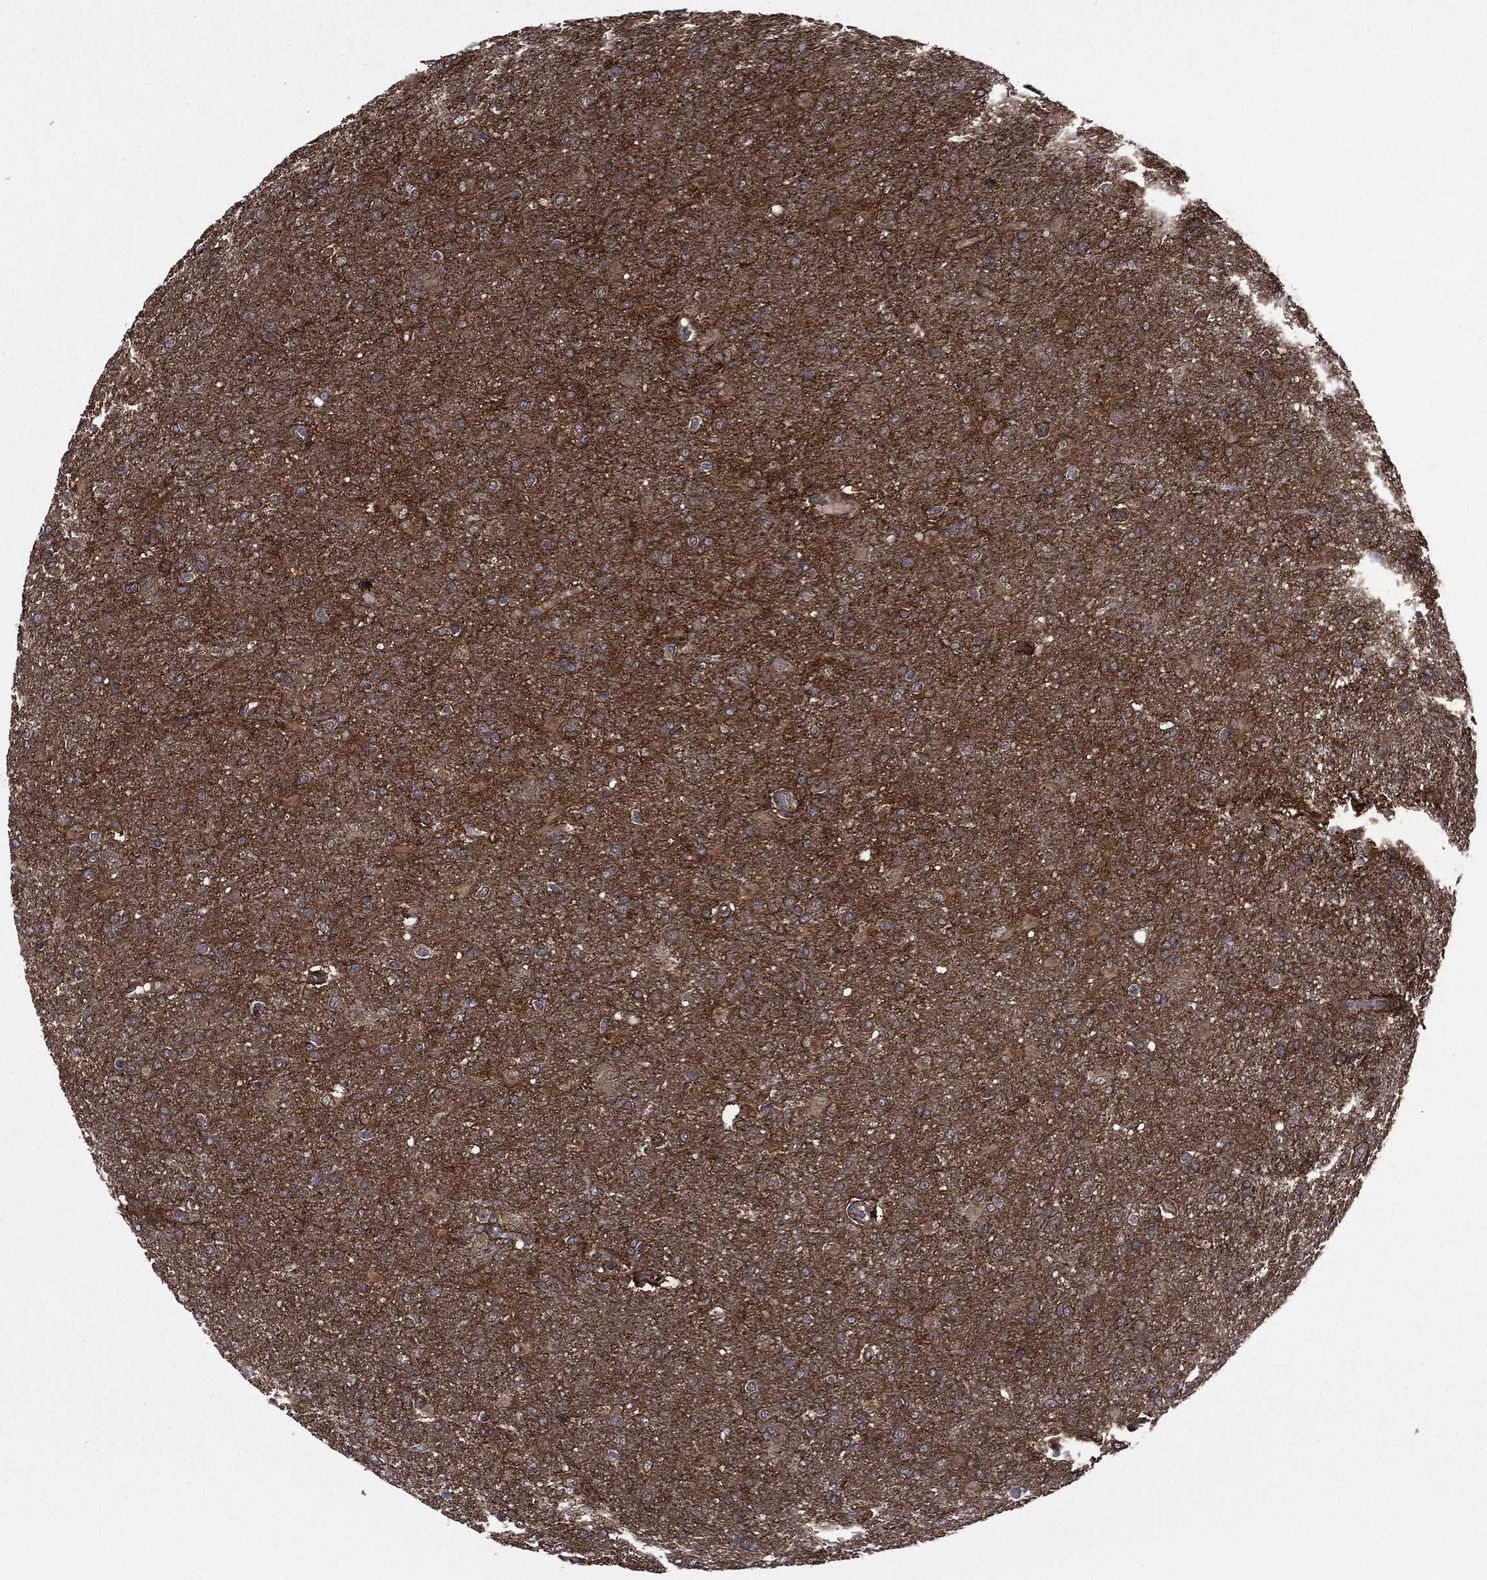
{"staining": {"intensity": "moderate", "quantity": "<25%", "location": "cytoplasmic/membranous"}, "tissue": "glioma", "cell_type": "Tumor cells", "image_type": "cancer", "snomed": [{"axis": "morphology", "description": "Glioma, malignant, High grade"}, {"axis": "topography", "description": "Brain"}], "caption": "The micrograph demonstrates immunohistochemical staining of glioma. There is moderate cytoplasmic/membranous staining is seen in about <25% of tumor cells.", "gene": "PLPP3", "patient": {"sex": "male", "age": 68}}